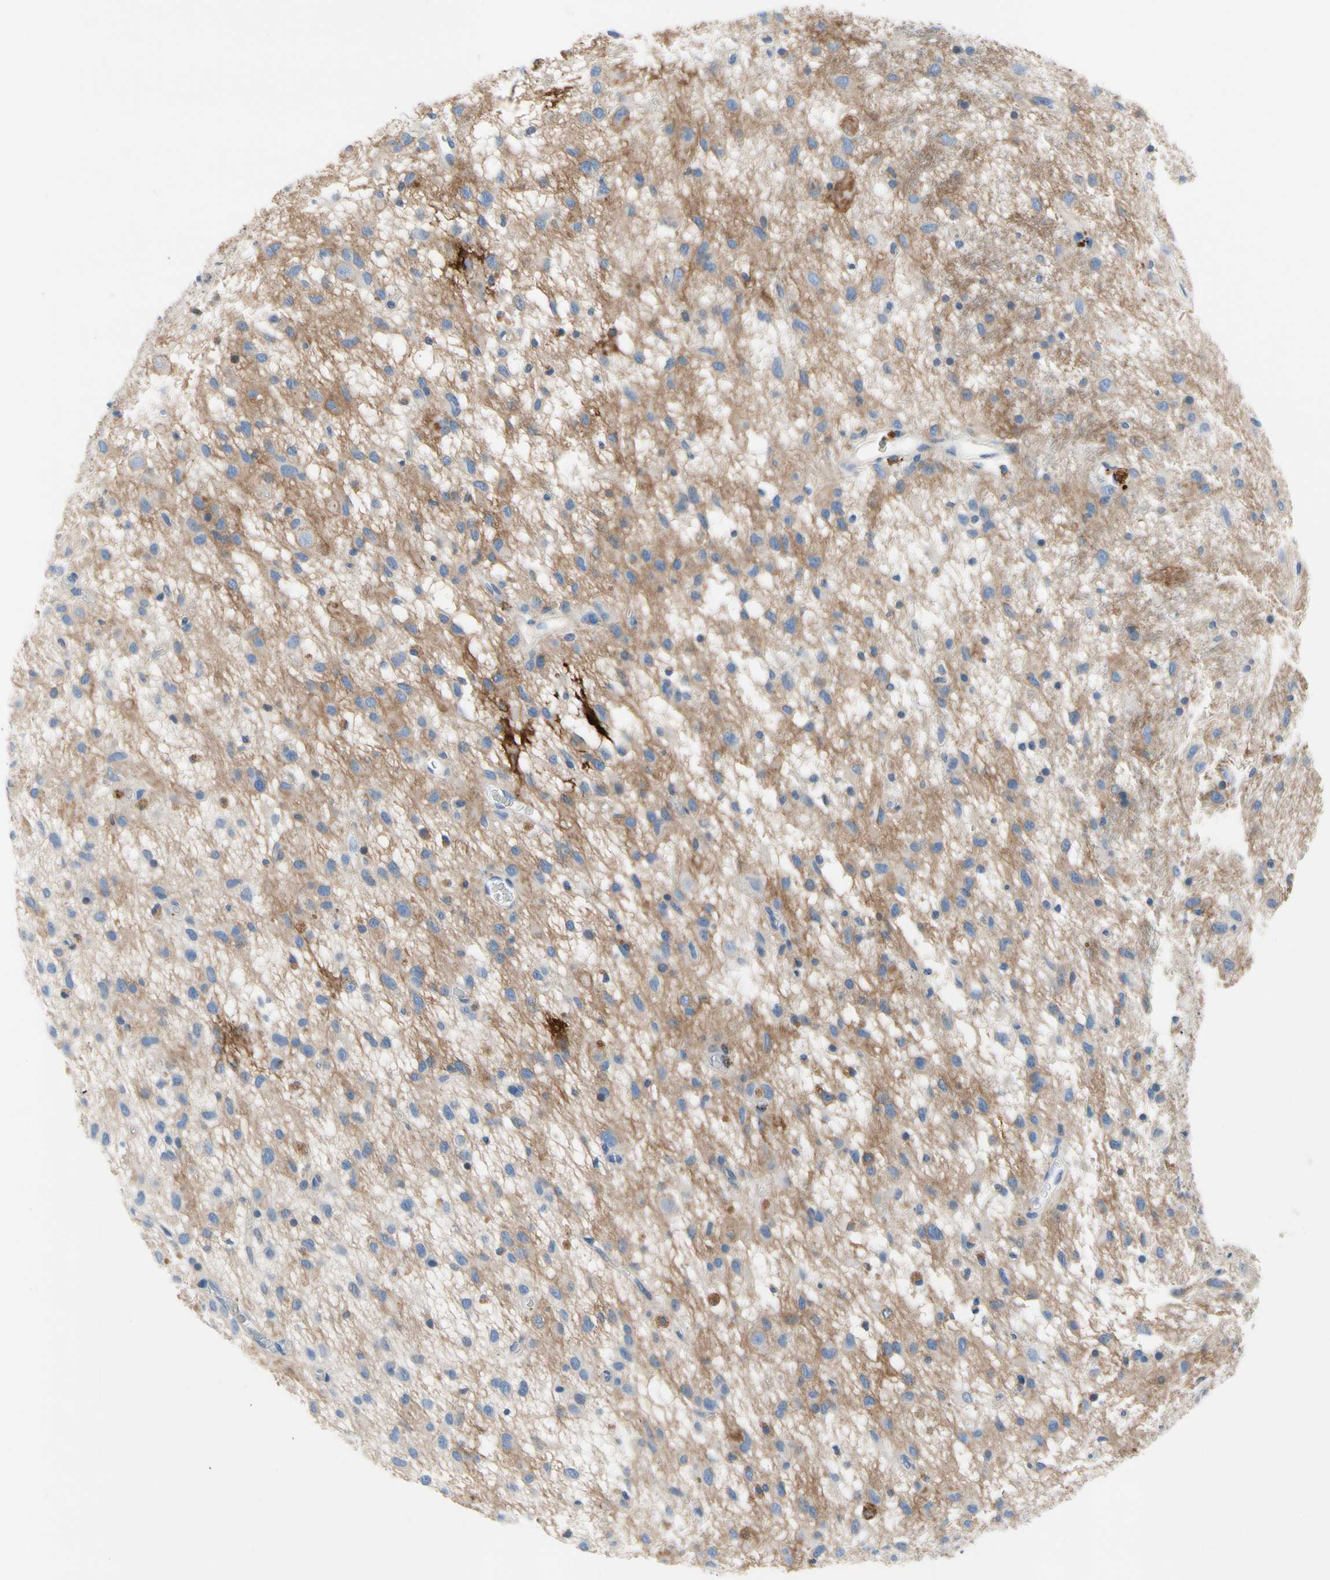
{"staining": {"intensity": "moderate", "quantity": "<25%", "location": "cytoplasmic/membranous"}, "tissue": "glioma", "cell_type": "Tumor cells", "image_type": "cancer", "snomed": [{"axis": "morphology", "description": "Glioma, malignant, Low grade"}, {"axis": "topography", "description": "Brain"}], "caption": "A high-resolution image shows immunohistochemistry (IHC) staining of glioma, which shows moderate cytoplasmic/membranous positivity in approximately <25% of tumor cells.", "gene": "CA14", "patient": {"sex": "male", "age": 77}}